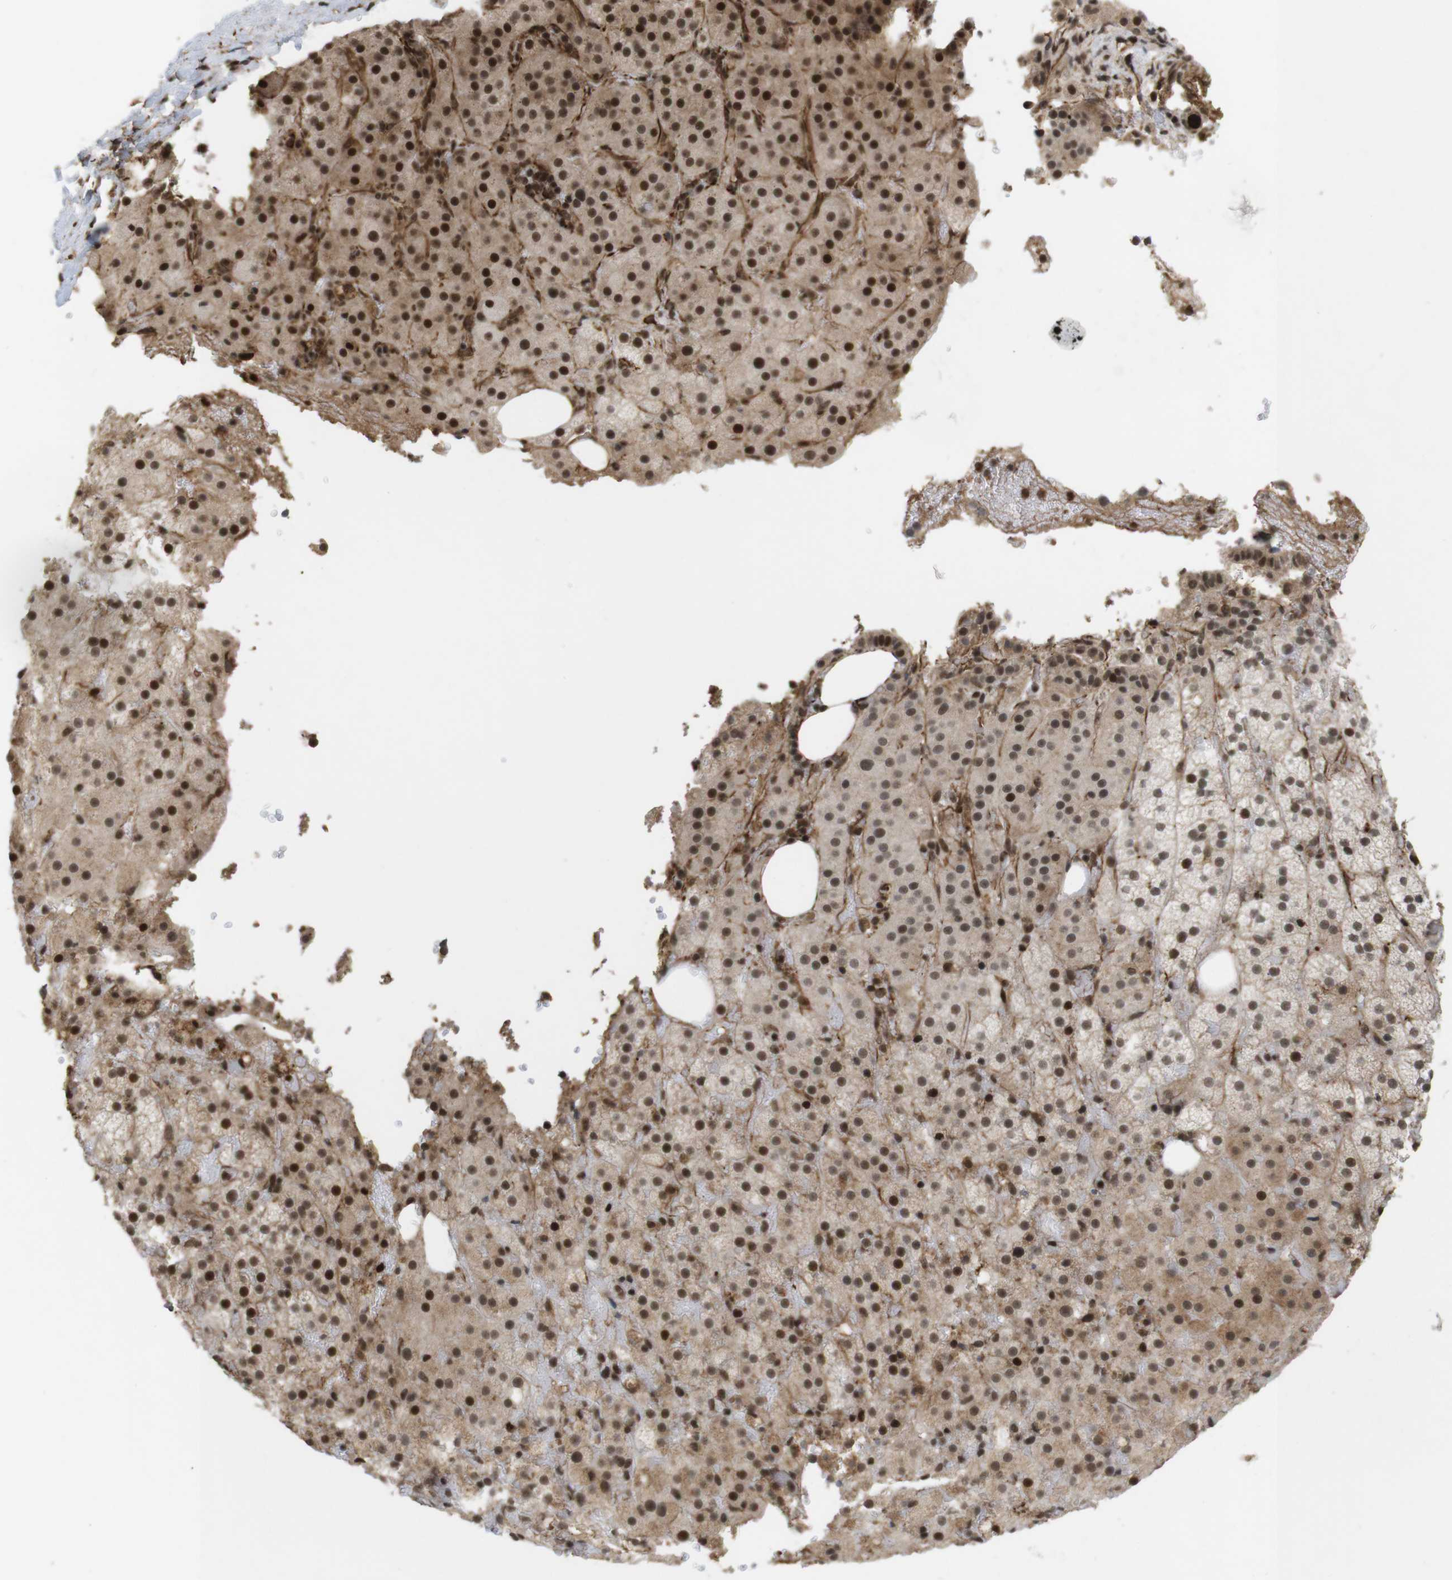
{"staining": {"intensity": "strong", "quantity": ">75%", "location": "cytoplasmic/membranous,nuclear"}, "tissue": "adrenal gland", "cell_type": "Glandular cells", "image_type": "normal", "snomed": [{"axis": "morphology", "description": "Normal tissue, NOS"}, {"axis": "topography", "description": "Adrenal gland"}], "caption": "The image exhibits staining of benign adrenal gland, revealing strong cytoplasmic/membranous,nuclear protein expression (brown color) within glandular cells.", "gene": "SP2", "patient": {"sex": "female", "age": 59}}